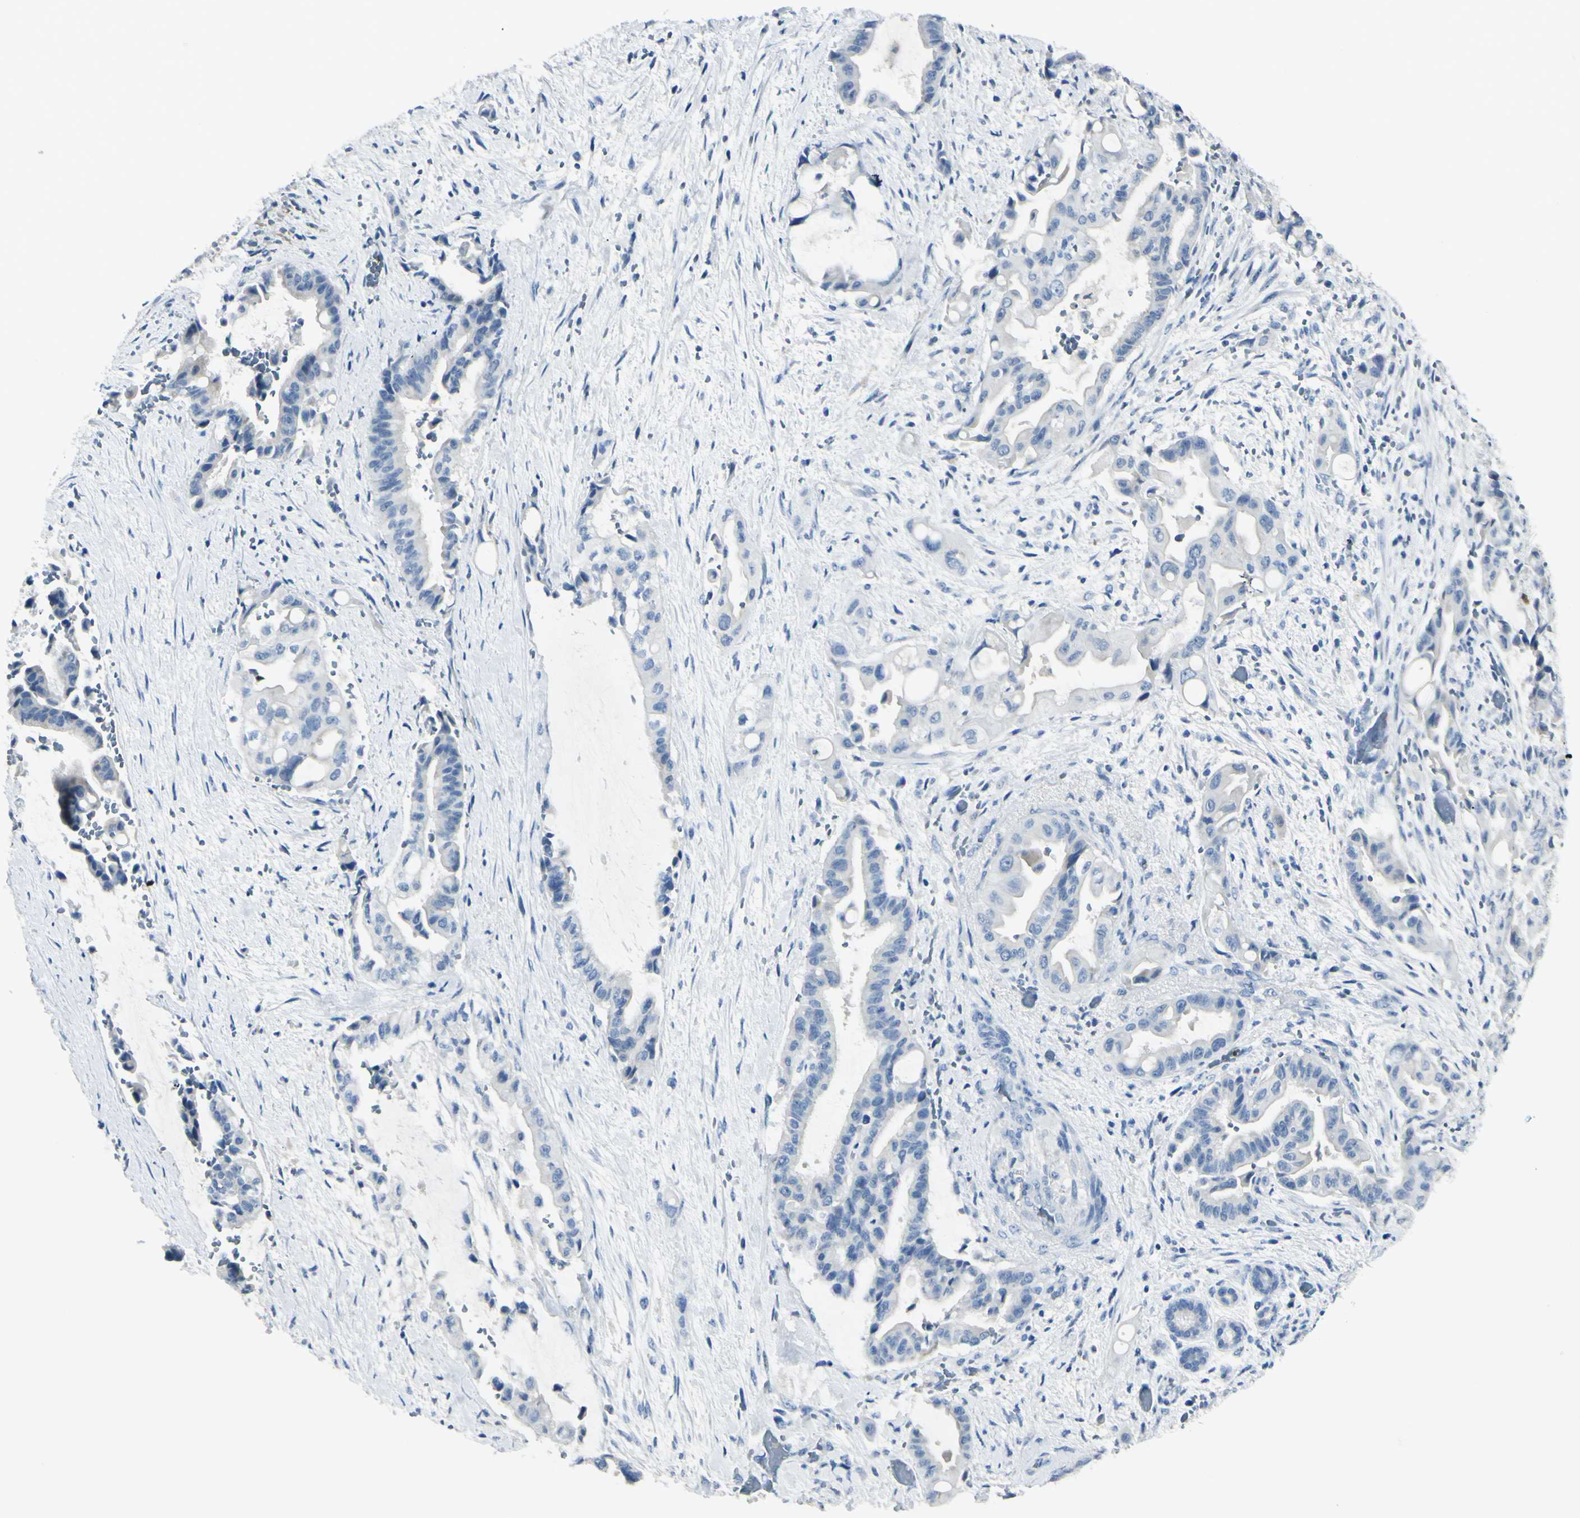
{"staining": {"intensity": "negative", "quantity": "none", "location": "none"}, "tissue": "liver cancer", "cell_type": "Tumor cells", "image_type": "cancer", "snomed": [{"axis": "morphology", "description": "Cholangiocarcinoma"}, {"axis": "topography", "description": "Liver"}], "caption": "Liver cancer (cholangiocarcinoma) stained for a protein using immunohistochemistry demonstrates no positivity tumor cells.", "gene": "ZNF557", "patient": {"sex": "female", "age": 61}}